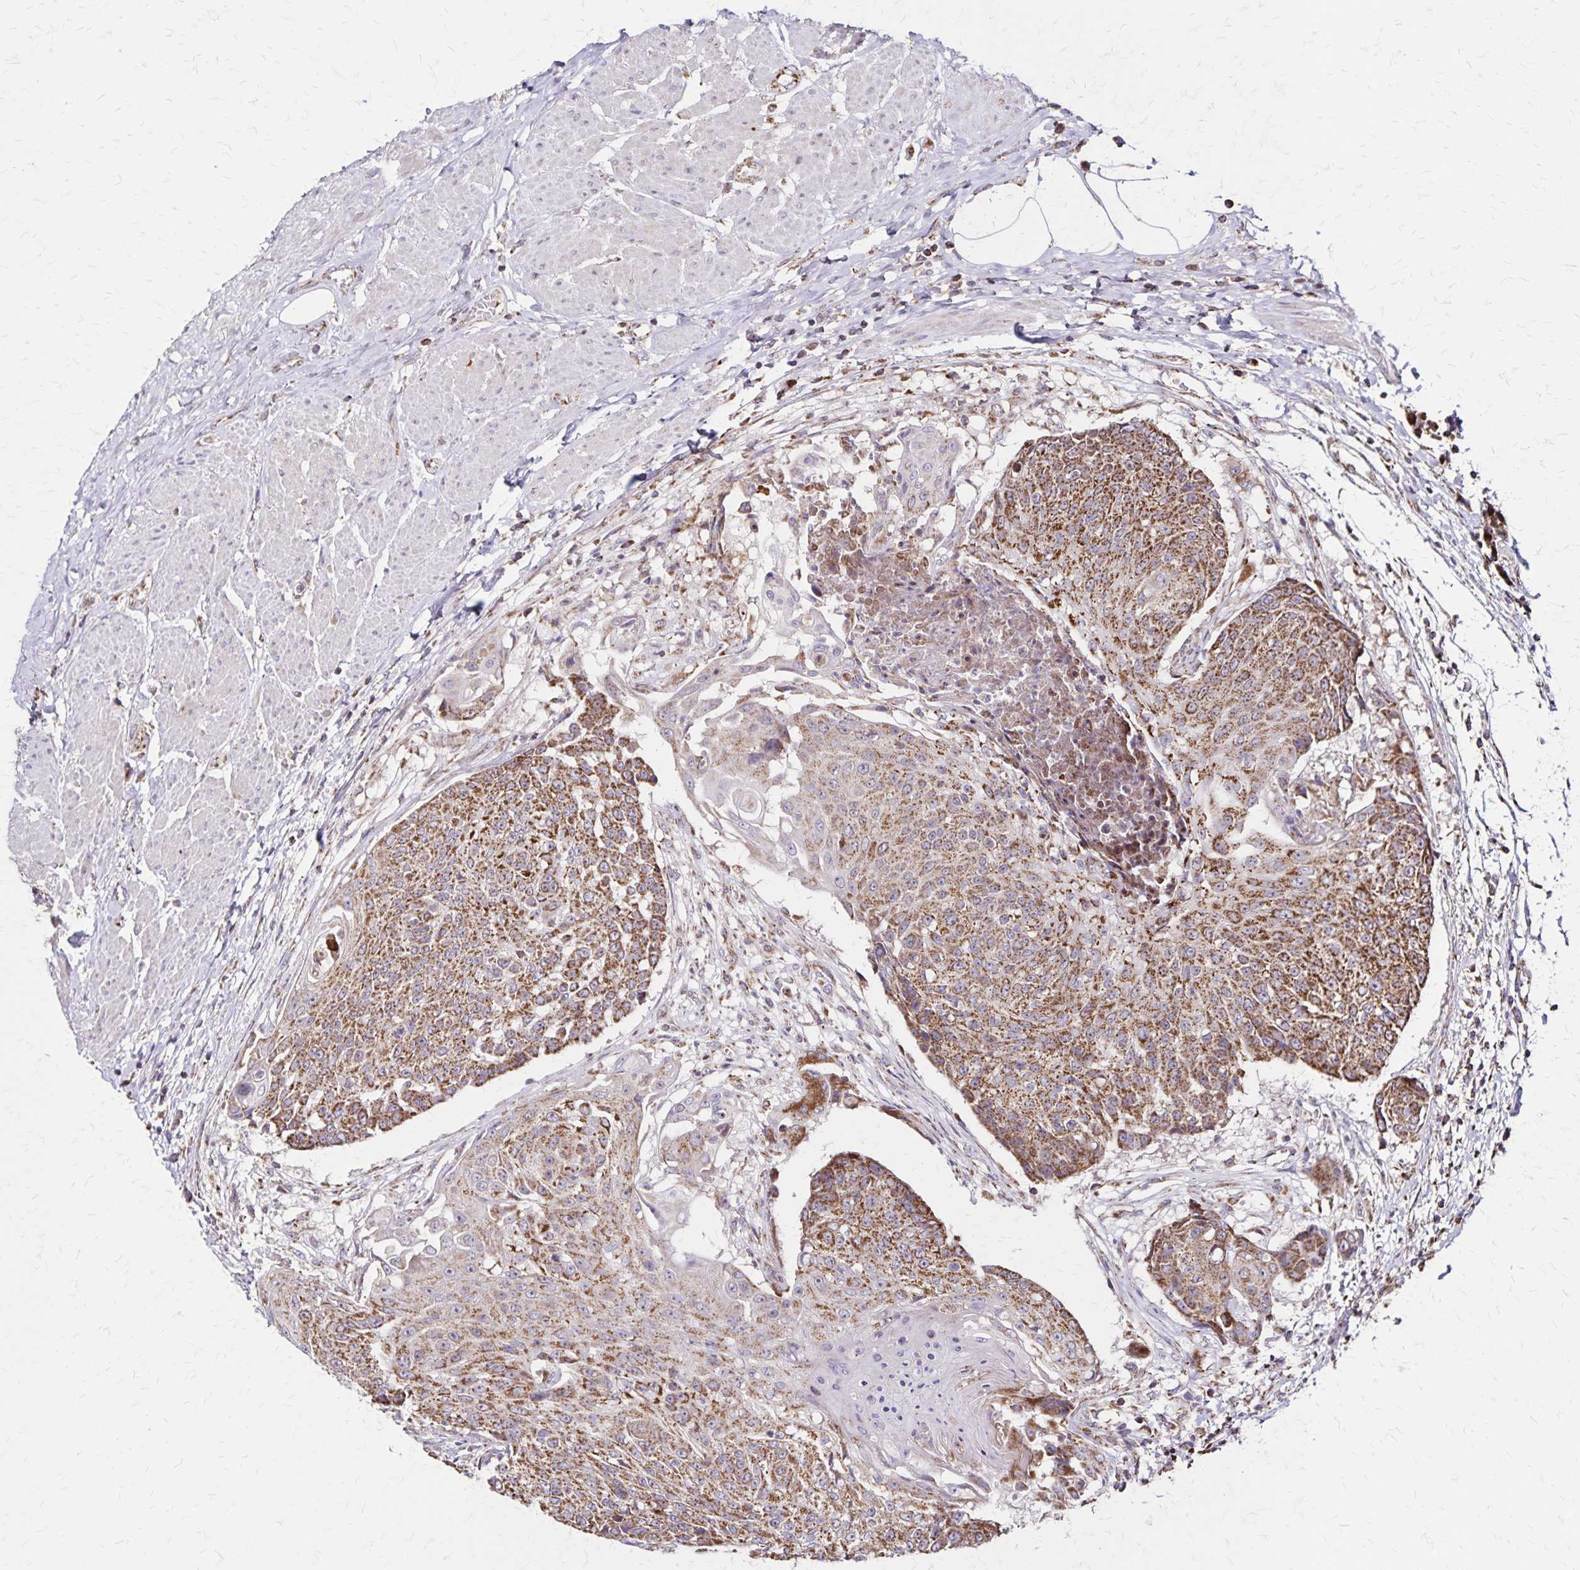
{"staining": {"intensity": "moderate", "quantity": ">75%", "location": "cytoplasmic/membranous"}, "tissue": "urothelial cancer", "cell_type": "Tumor cells", "image_type": "cancer", "snomed": [{"axis": "morphology", "description": "Urothelial carcinoma, High grade"}, {"axis": "topography", "description": "Urinary bladder"}], "caption": "A brown stain labels moderate cytoplasmic/membranous positivity of a protein in human high-grade urothelial carcinoma tumor cells.", "gene": "NFS1", "patient": {"sex": "female", "age": 63}}